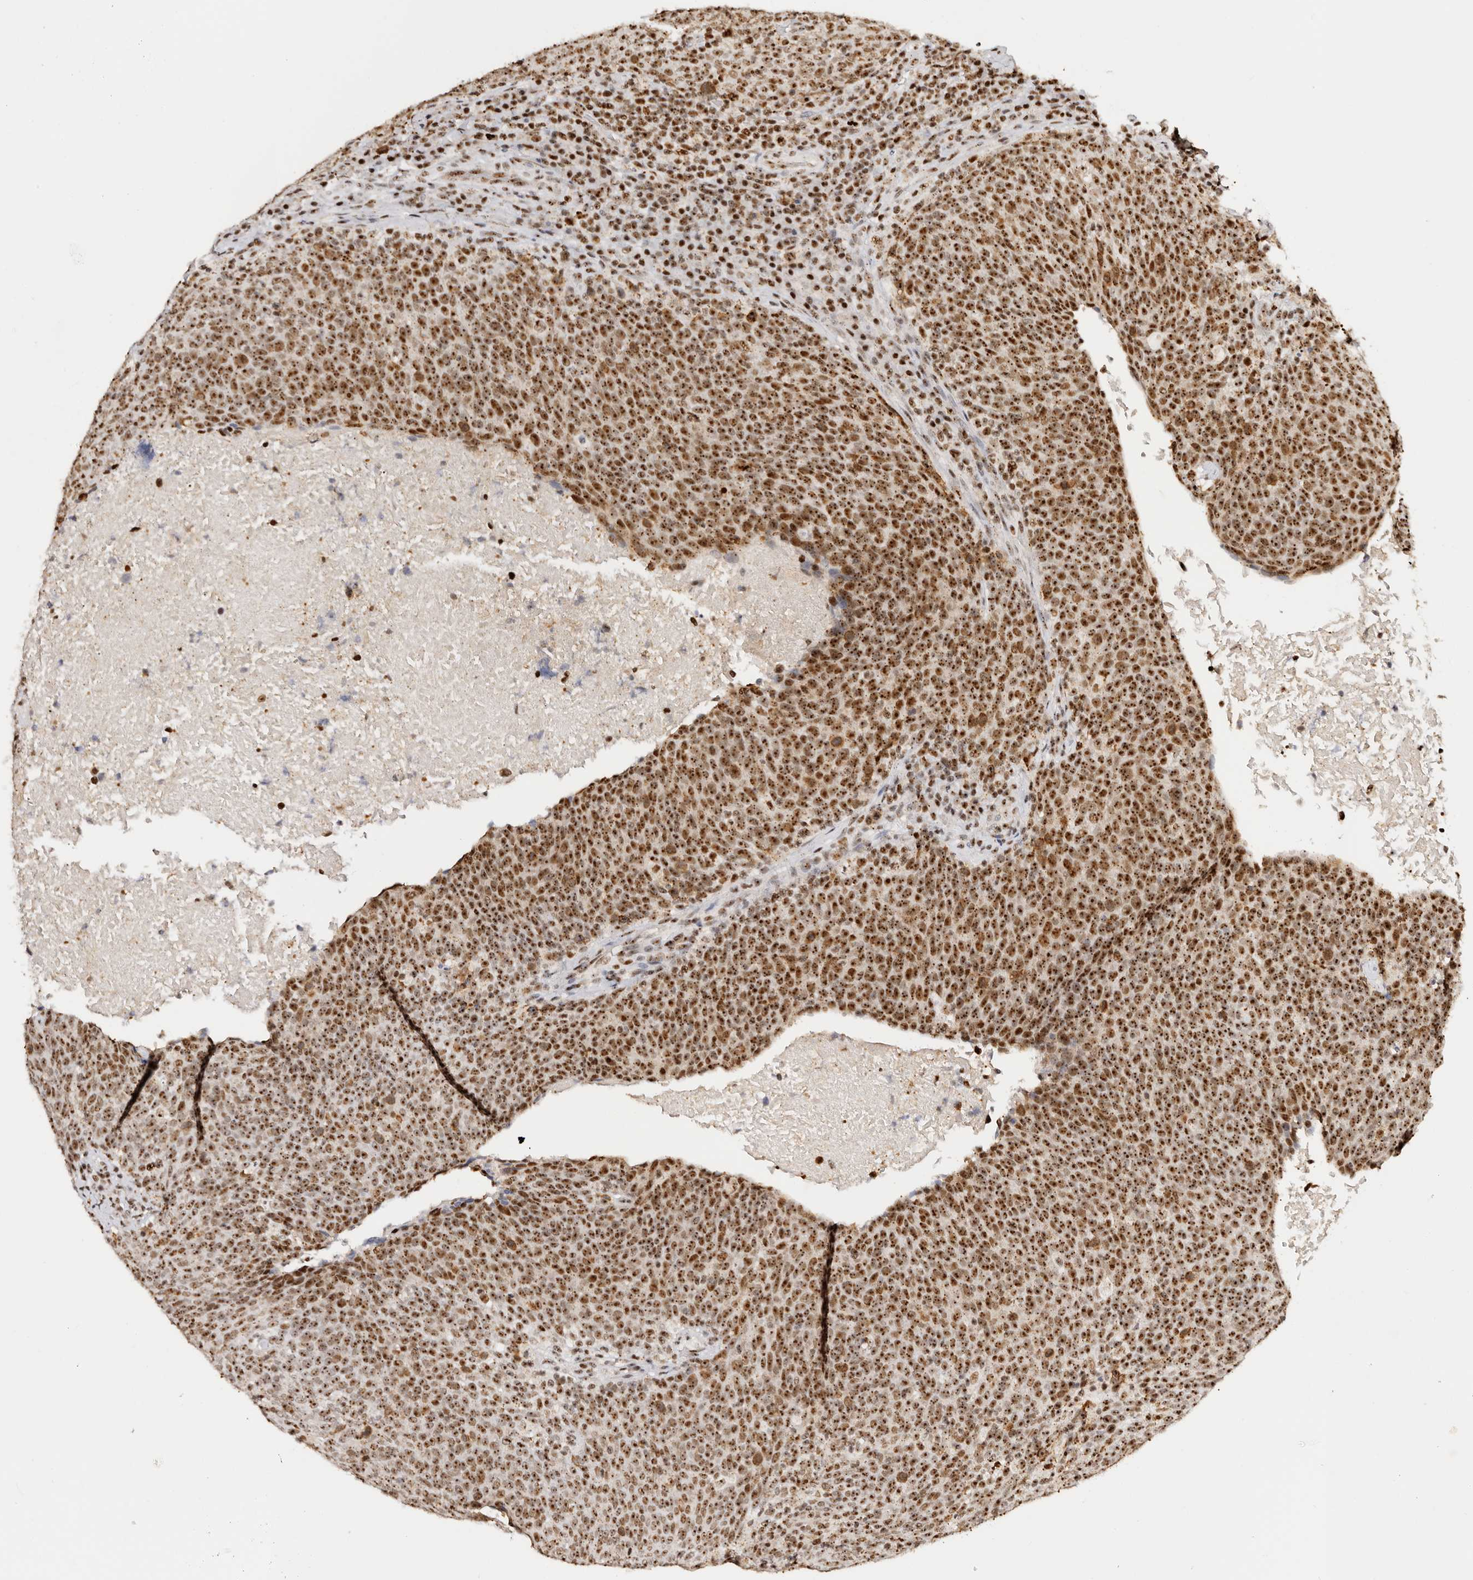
{"staining": {"intensity": "strong", "quantity": ">75%", "location": "nuclear"}, "tissue": "head and neck cancer", "cell_type": "Tumor cells", "image_type": "cancer", "snomed": [{"axis": "morphology", "description": "Squamous cell carcinoma, NOS"}, {"axis": "morphology", "description": "Squamous cell carcinoma, metastatic, NOS"}, {"axis": "topography", "description": "Lymph node"}, {"axis": "topography", "description": "Head-Neck"}], "caption": "An immunohistochemistry (IHC) image of tumor tissue is shown. Protein staining in brown highlights strong nuclear positivity in head and neck cancer within tumor cells. (DAB = brown stain, brightfield microscopy at high magnification).", "gene": "IQGAP3", "patient": {"sex": "male", "age": 62}}